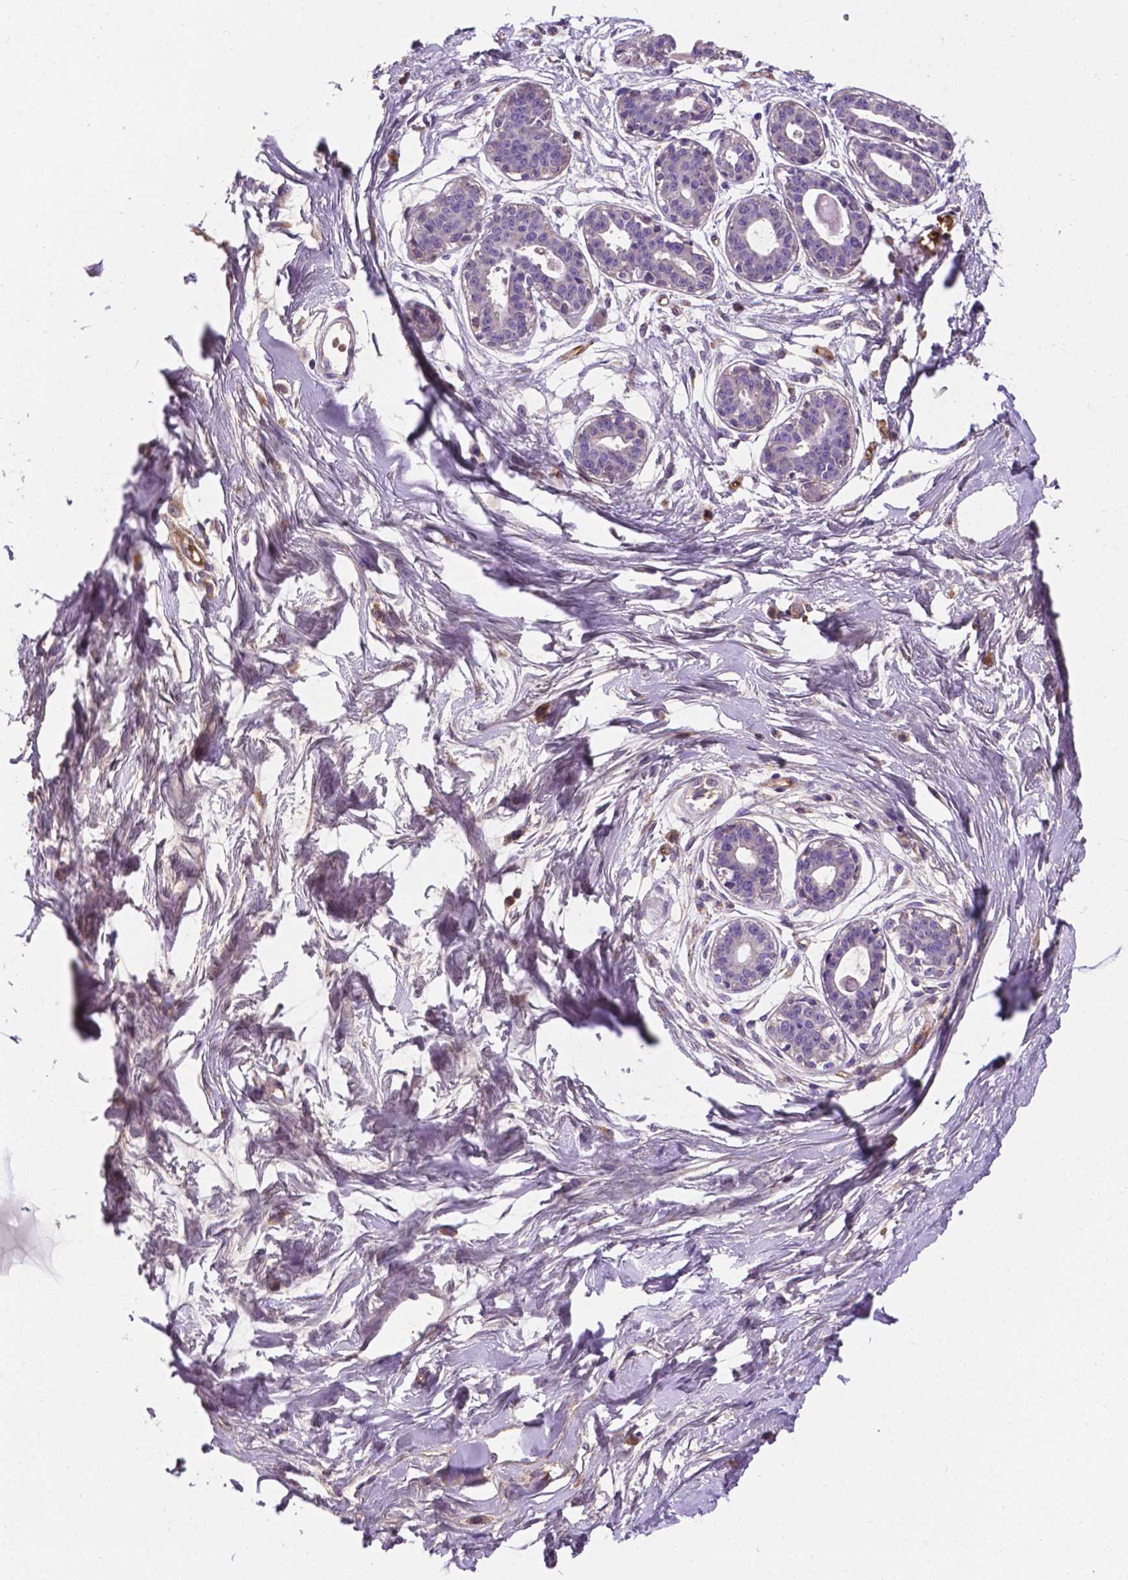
{"staining": {"intensity": "negative", "quantity": "none", "location": "none"}, "tissue": "breast", "cell_type": "Adipocytes", "image_type": "normal", "snomed": [{"axis": "morphology", "description": "Normal tissue, NOS"}, {"axis": "topography", "description": "Breast"}], "caption": "Protein analysis of benign breast demonstrates no significant positivity in adipocytes. The staining is performed using DAB (3,3'-diaminobenzidine) brown chromogen with nuclei counter-stained in using hematoxylin.", "gene": "APOE", "patient": {"sex": "female", "age": 45}}